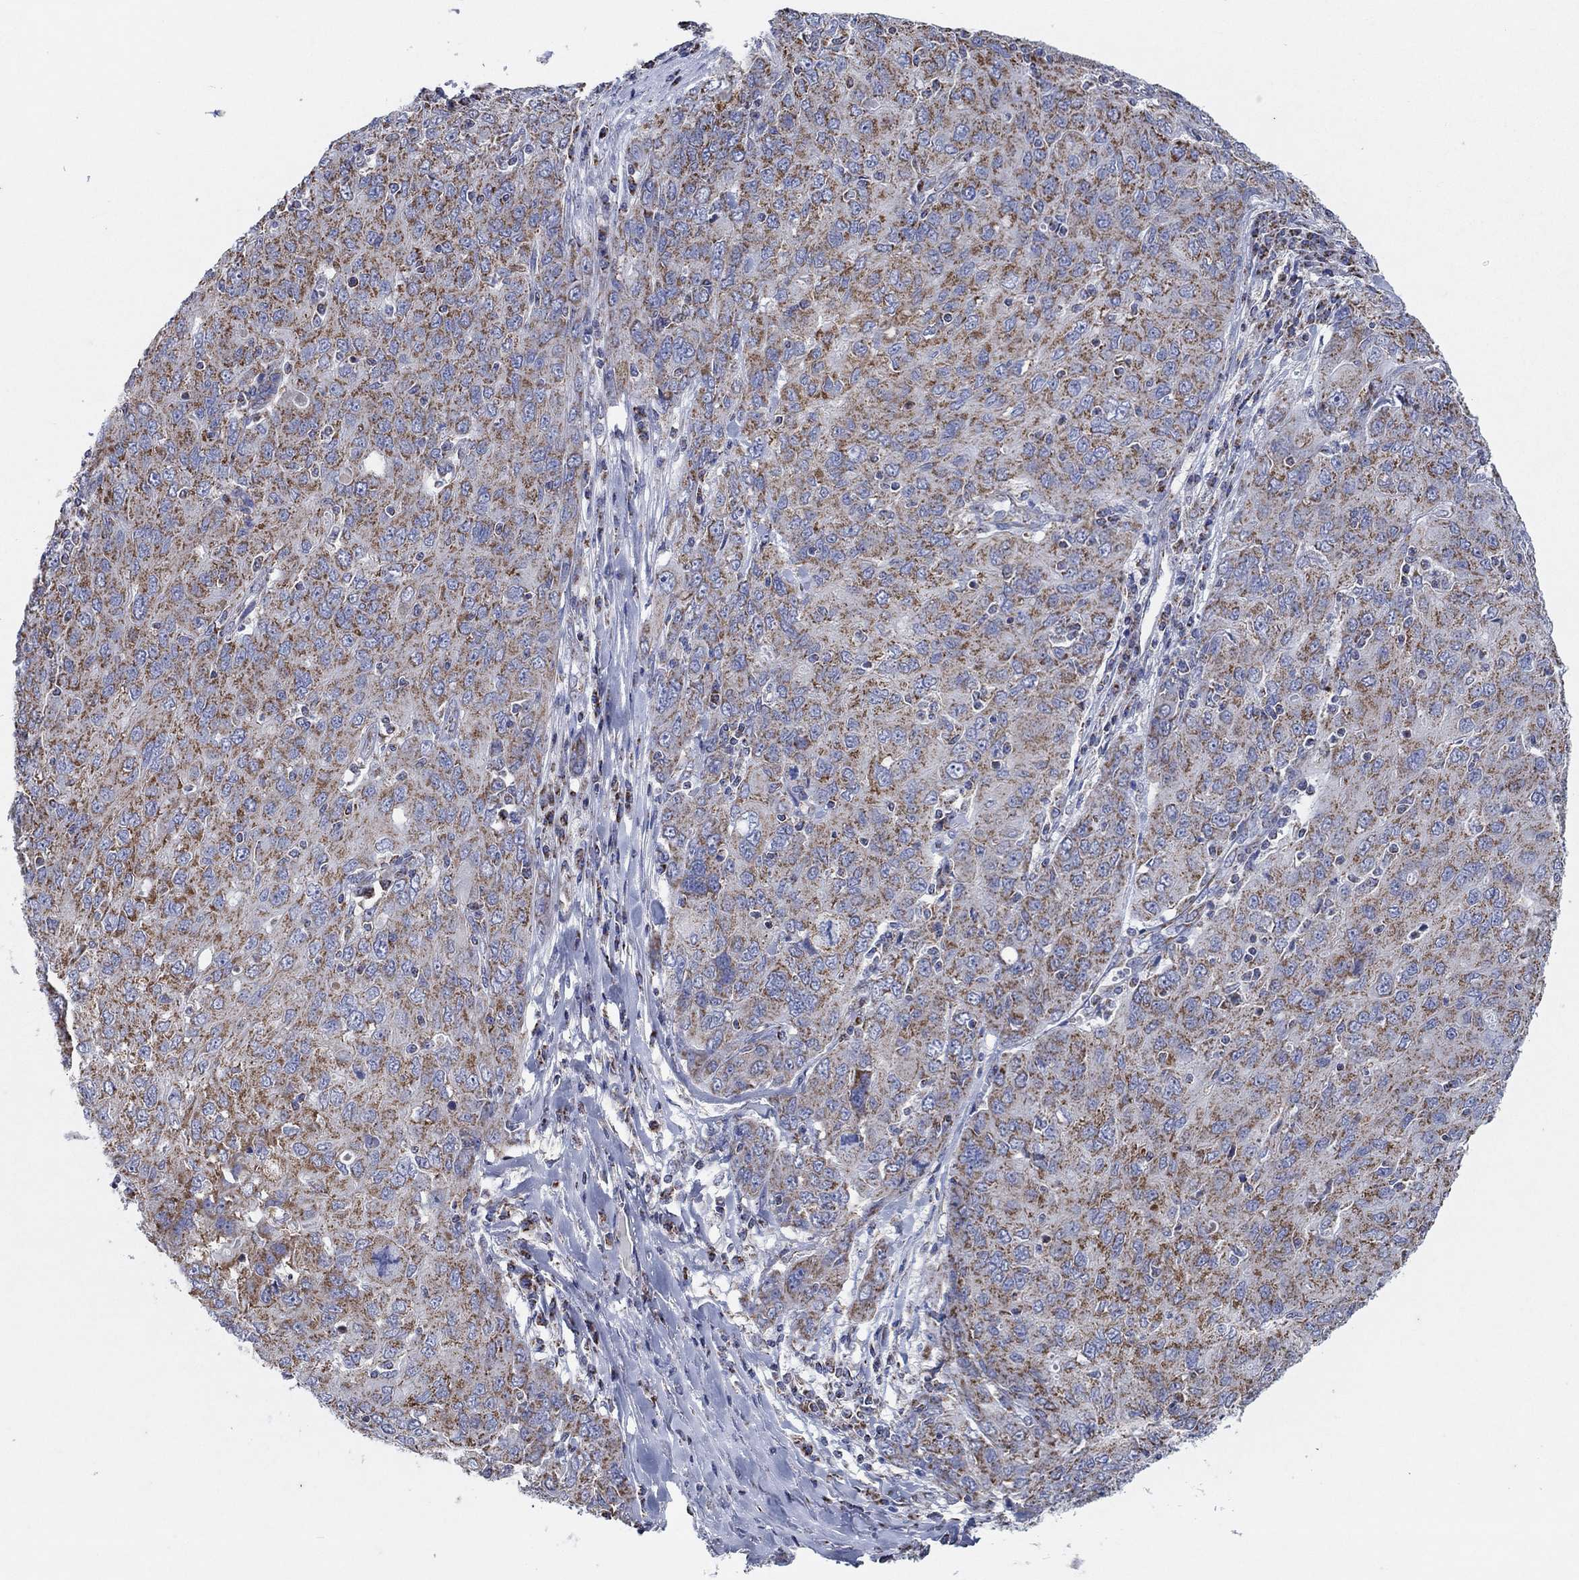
{"staining": {"intensity": "moderate", "quantity": ">75%", "location": "cytoplasmic/membranous"}, "tissue": "ovarian cancer", "cell_type": "Tumor cells", "image_type": "cancer", "snomed": [{"axis": "morphology", "description": "Carcinoma, endometroid"}, {"axis": "topography", "description": "Ovary"}], "caption": "The image reveals staining of ovarian cancer, revealing moderate cytoplasmic/membranous protein expression (brown color) within tumor cells.", "gene": "C9orf85", "patient": {"sex": "female", "age": 50}}